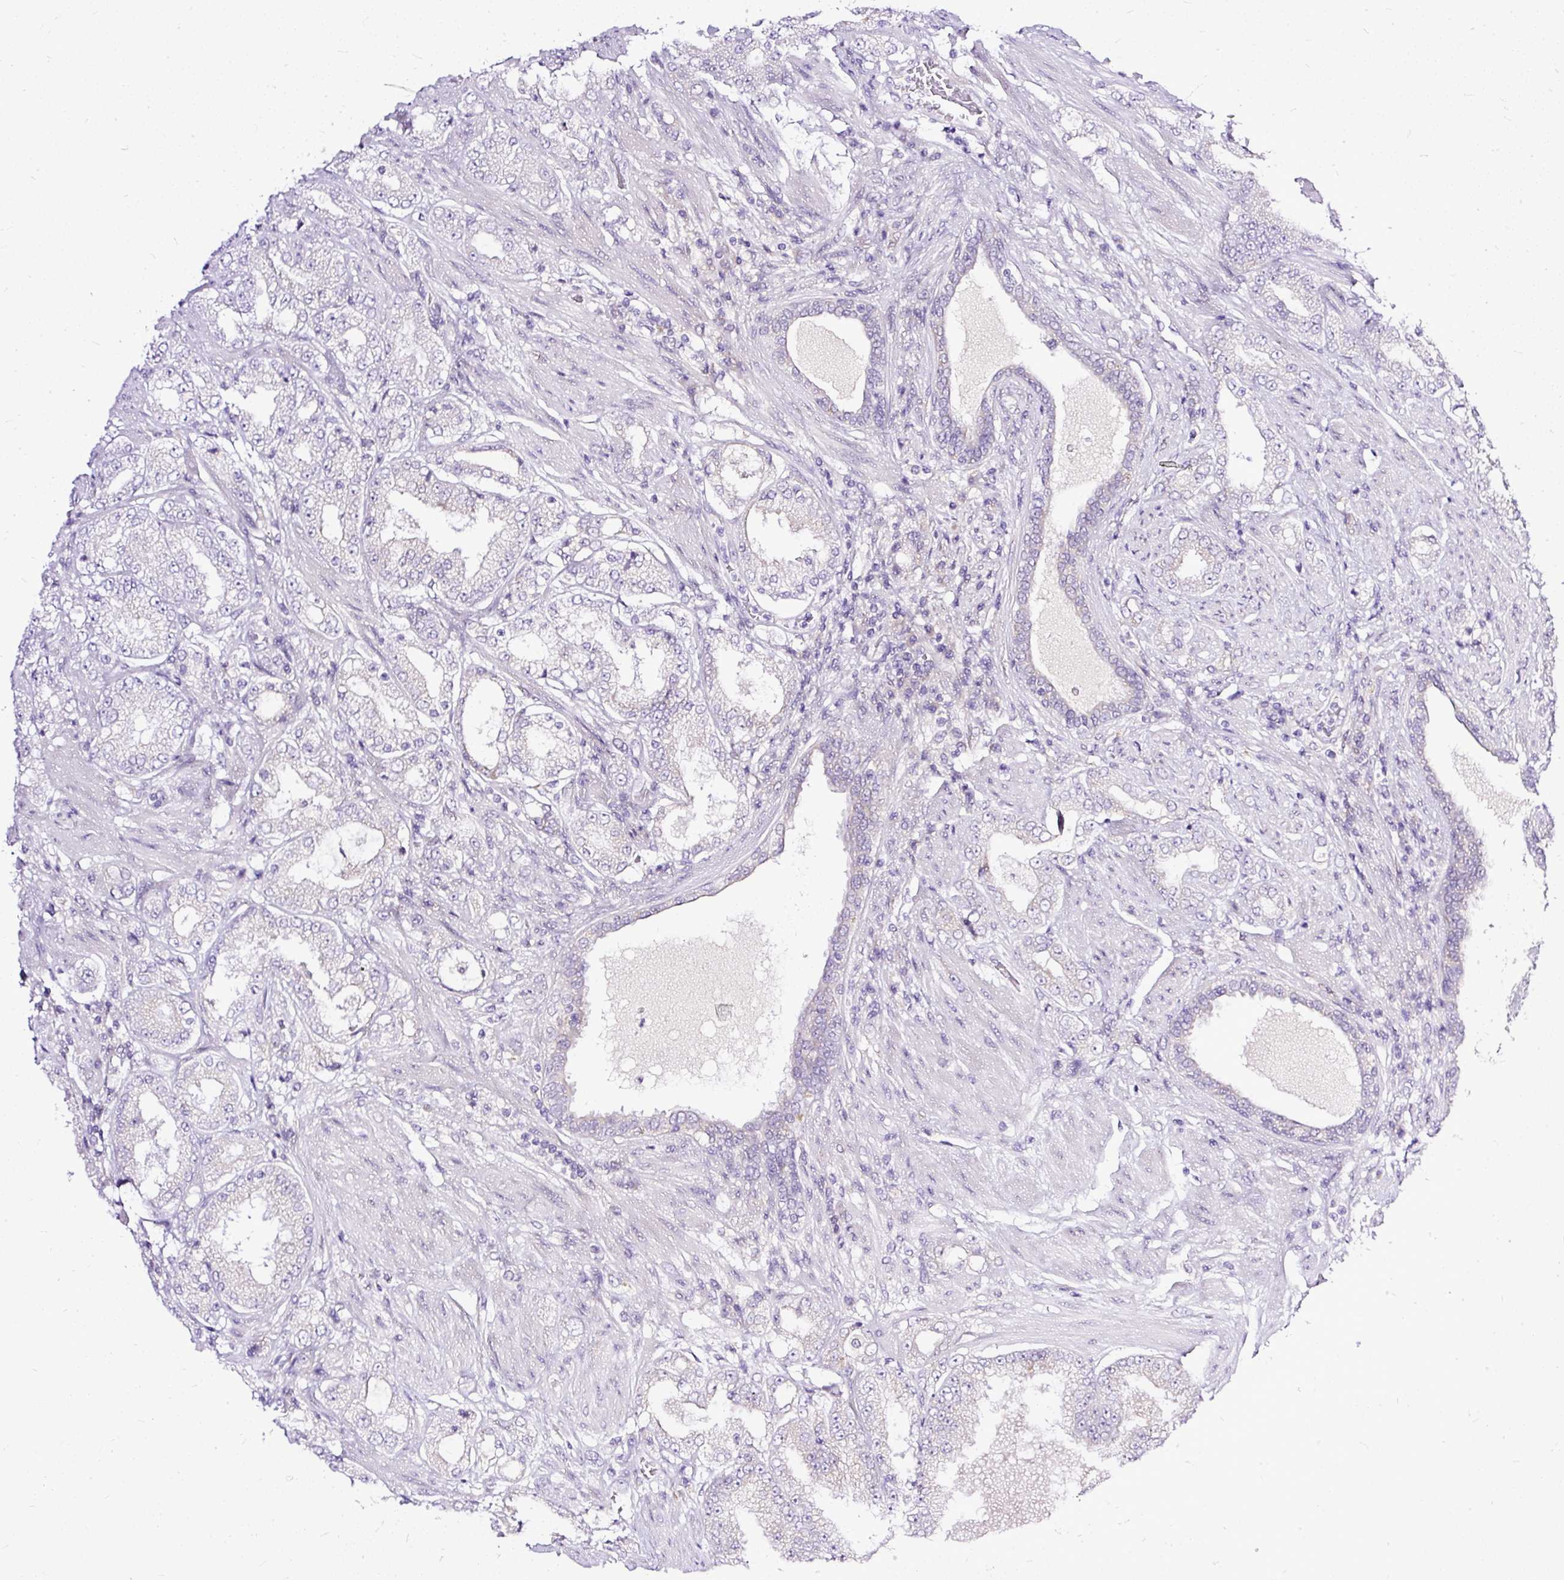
{"staining": {"intensity": "negative", "quantity": "none", "location": "none"}, "tissue": "prostate cancer", "cell_type": "Tumor cells", "image_type": "cancer", "snomed": [{"axis": "morphology", "description": "Adenocarcinoma, High grade"}, {"axis": "topography", "description": "Prostate"}], "caption": "The IHC micrograph has no significant expression in tumor cells of prostate cancer tissue.", "gene": "AMFR", "patient": {"sex": "male", "age": 68}}